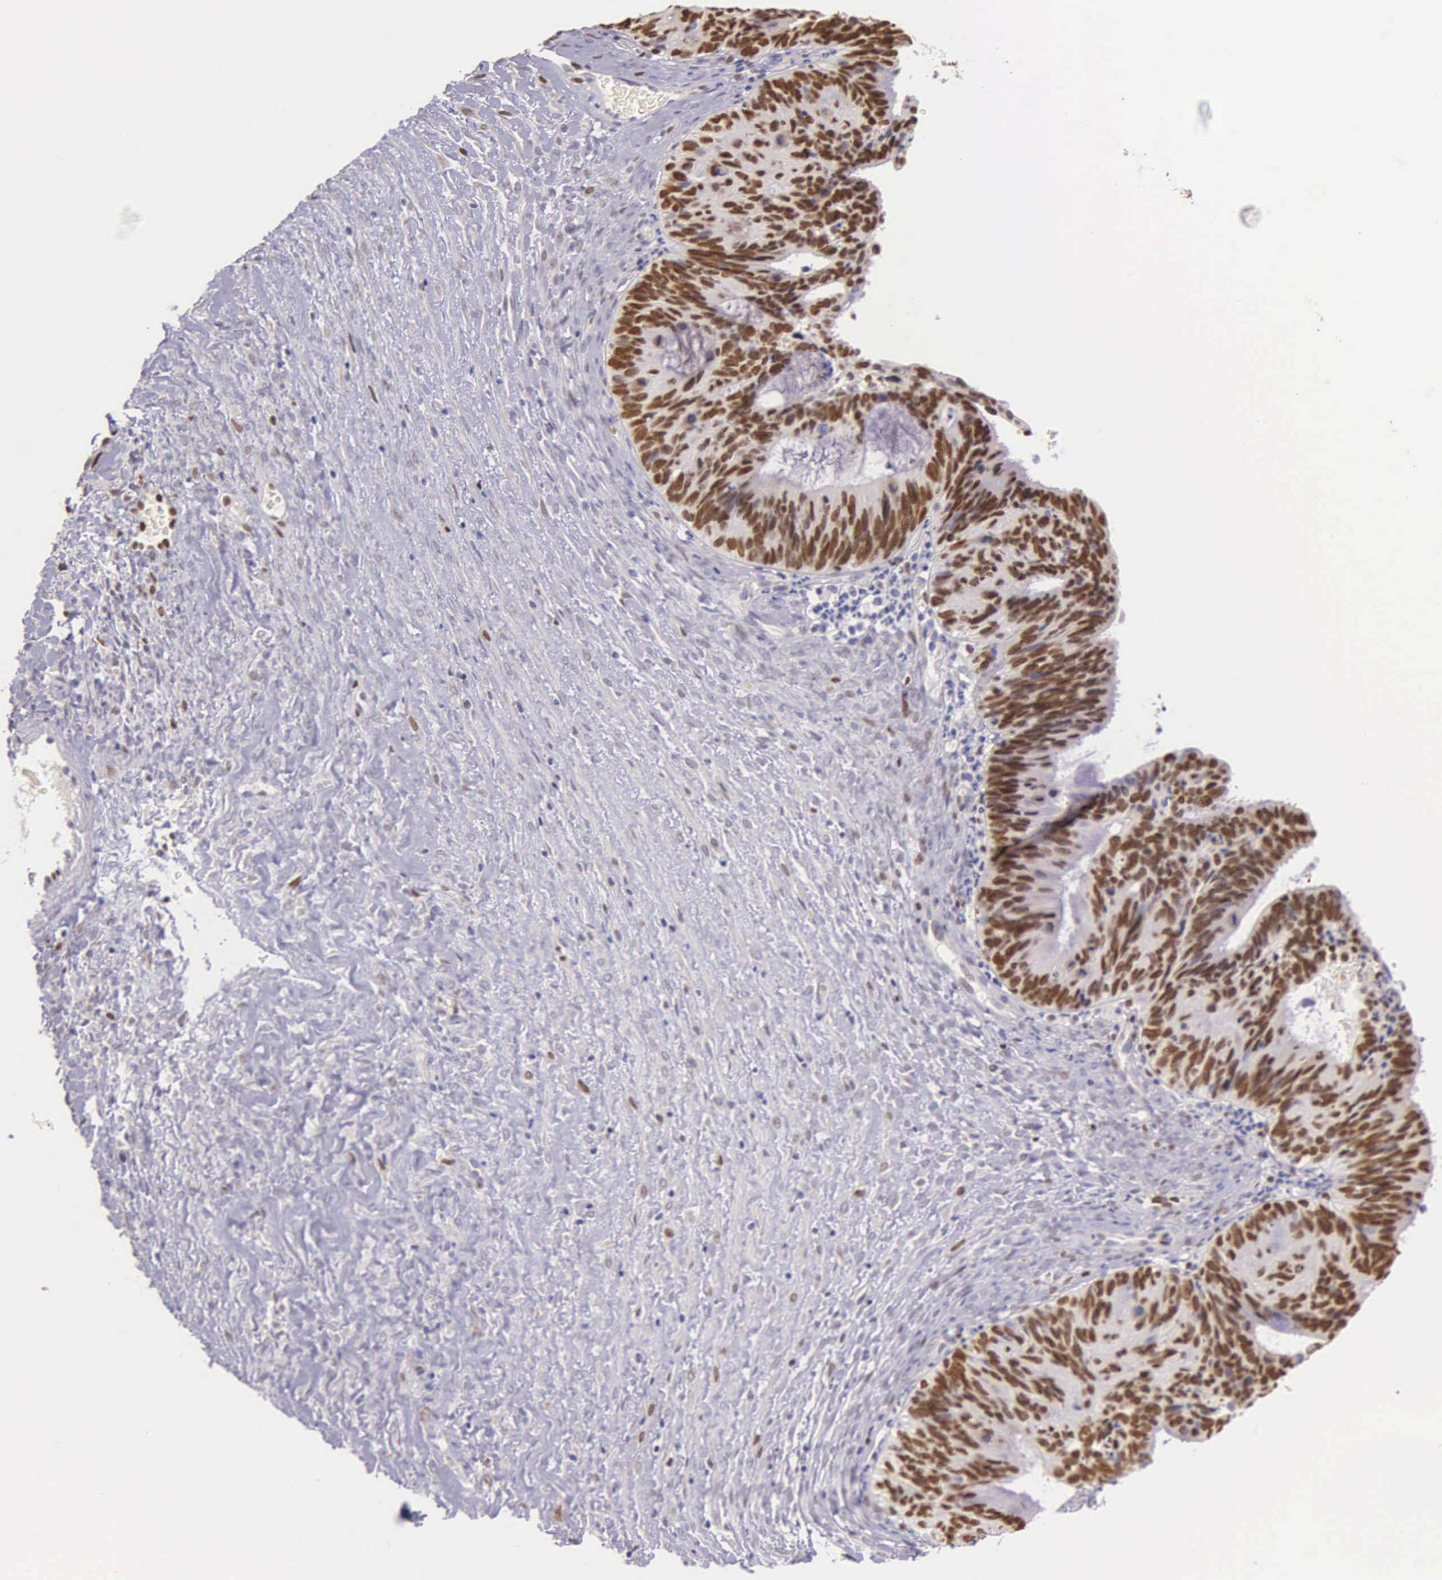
{"staining": {"intensity": "strong", "quantity": ">75%", "location": "nuclear"}, "tissue": "ovarian cancer", "cell_type": "Tumor cells", "image_type": "cancer", "snomed": [{"axis": "morphology", "description": "Carcinoma, endometroid"}, {"axis": "topography", "description": "Ovary"}], "caption": "Immunohistochemistry micrograph of neoplastic tissue: ovarian endometroid carcinoma stained using IHC reveals high levels of strong protein expression localized specifically in the nuclear of tumor cells, appearing as a nuclear brown color.", "gene": "MCM5", "patient": {"sex": "female", "age": 52}}